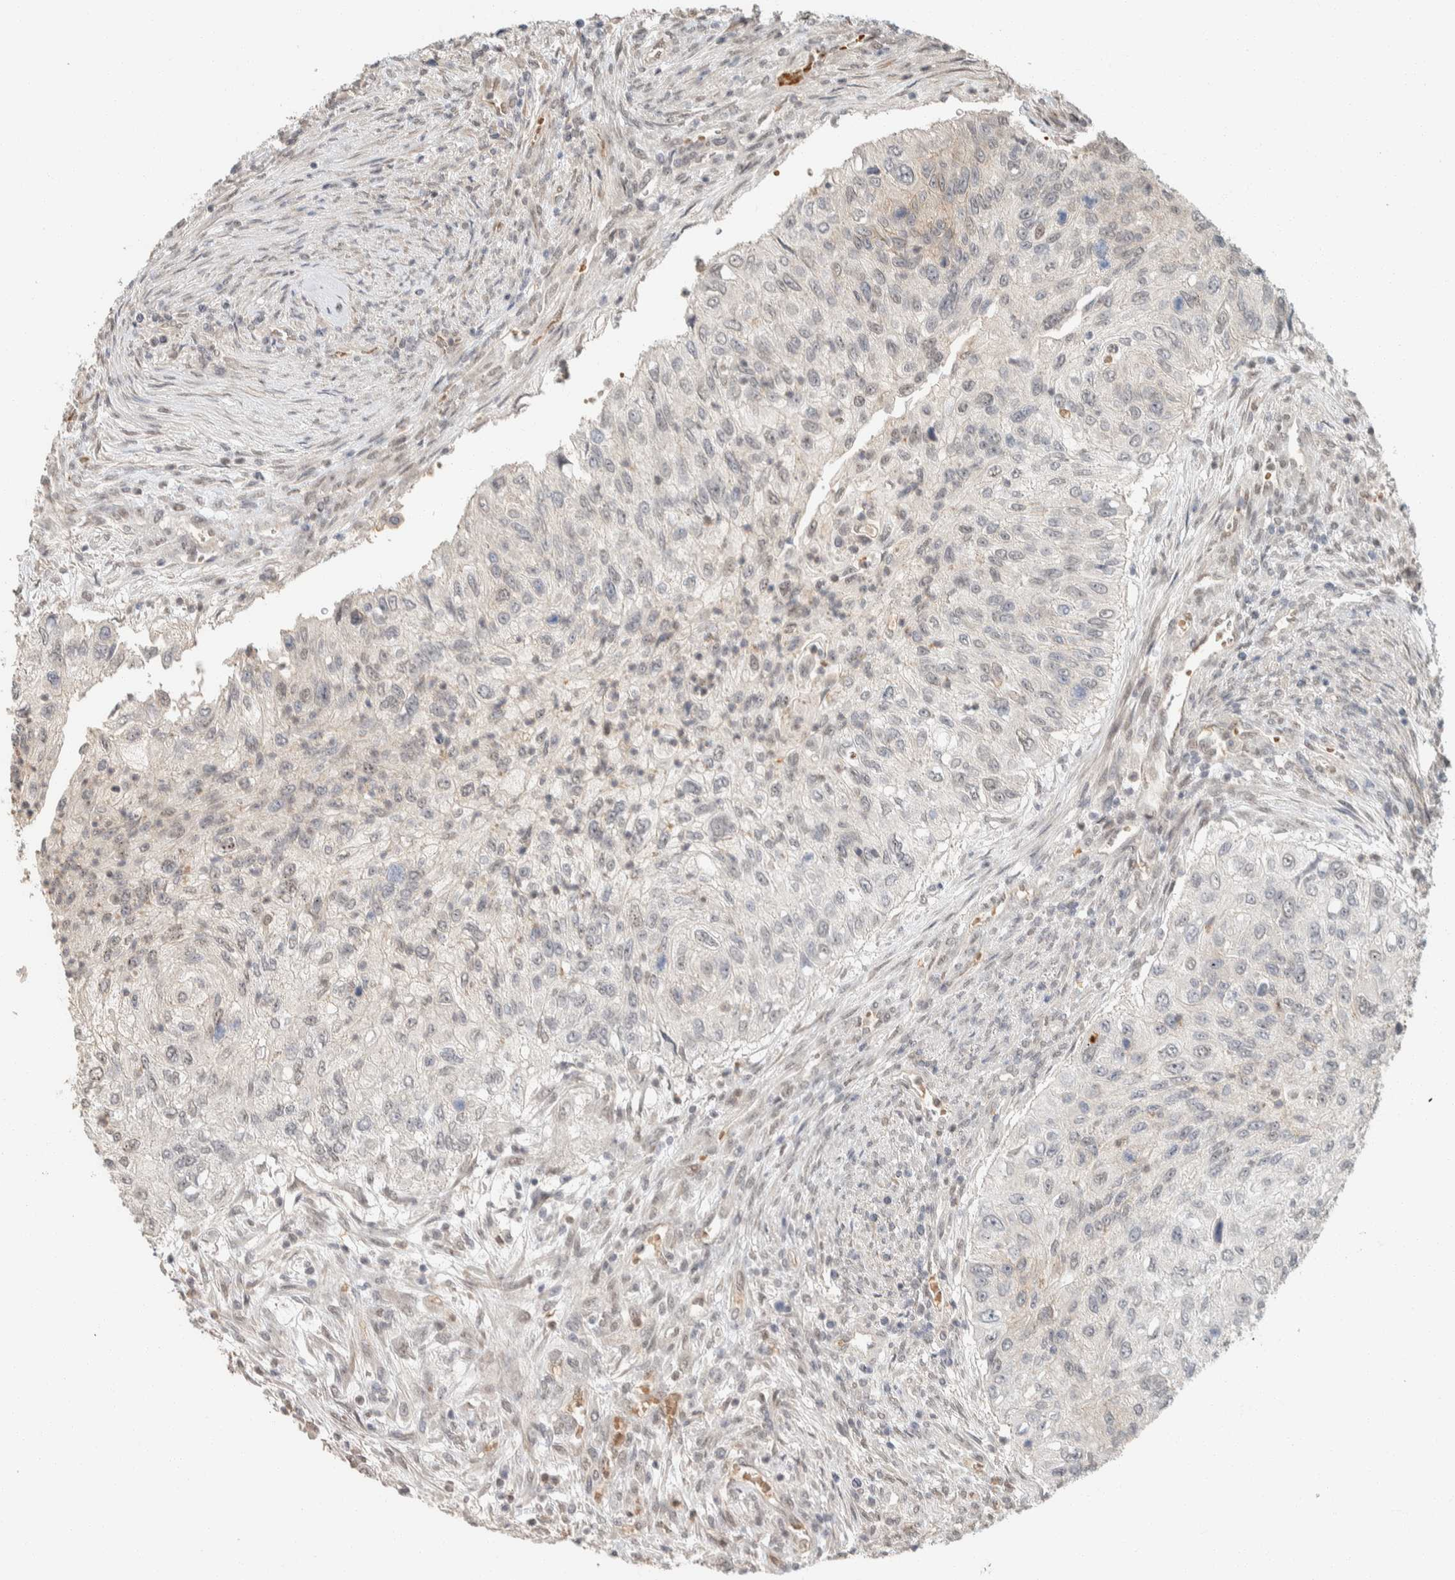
{"staining": {"intensity": "negative", "quantity": "none", "location": "none"}, "tissue": "urothelial cancer", "cell_type": "Tumor cells", "image_type": "cancer", "snomed": [{"axis": "morphology", "description": "Urothelial carcinoma, High grade"}, {"axis": "topography", "description": "Urinary bladder"}], "caption": "An immunohistochemistry (IHC) photomicrograph of urothelial carcinoma (high-grade) is shown. There is no staining in tumor cells of urothelial carcinoma (high-grade).", "gene": "ZBTB2", "patient": {"sex": "female", "age": 60}}